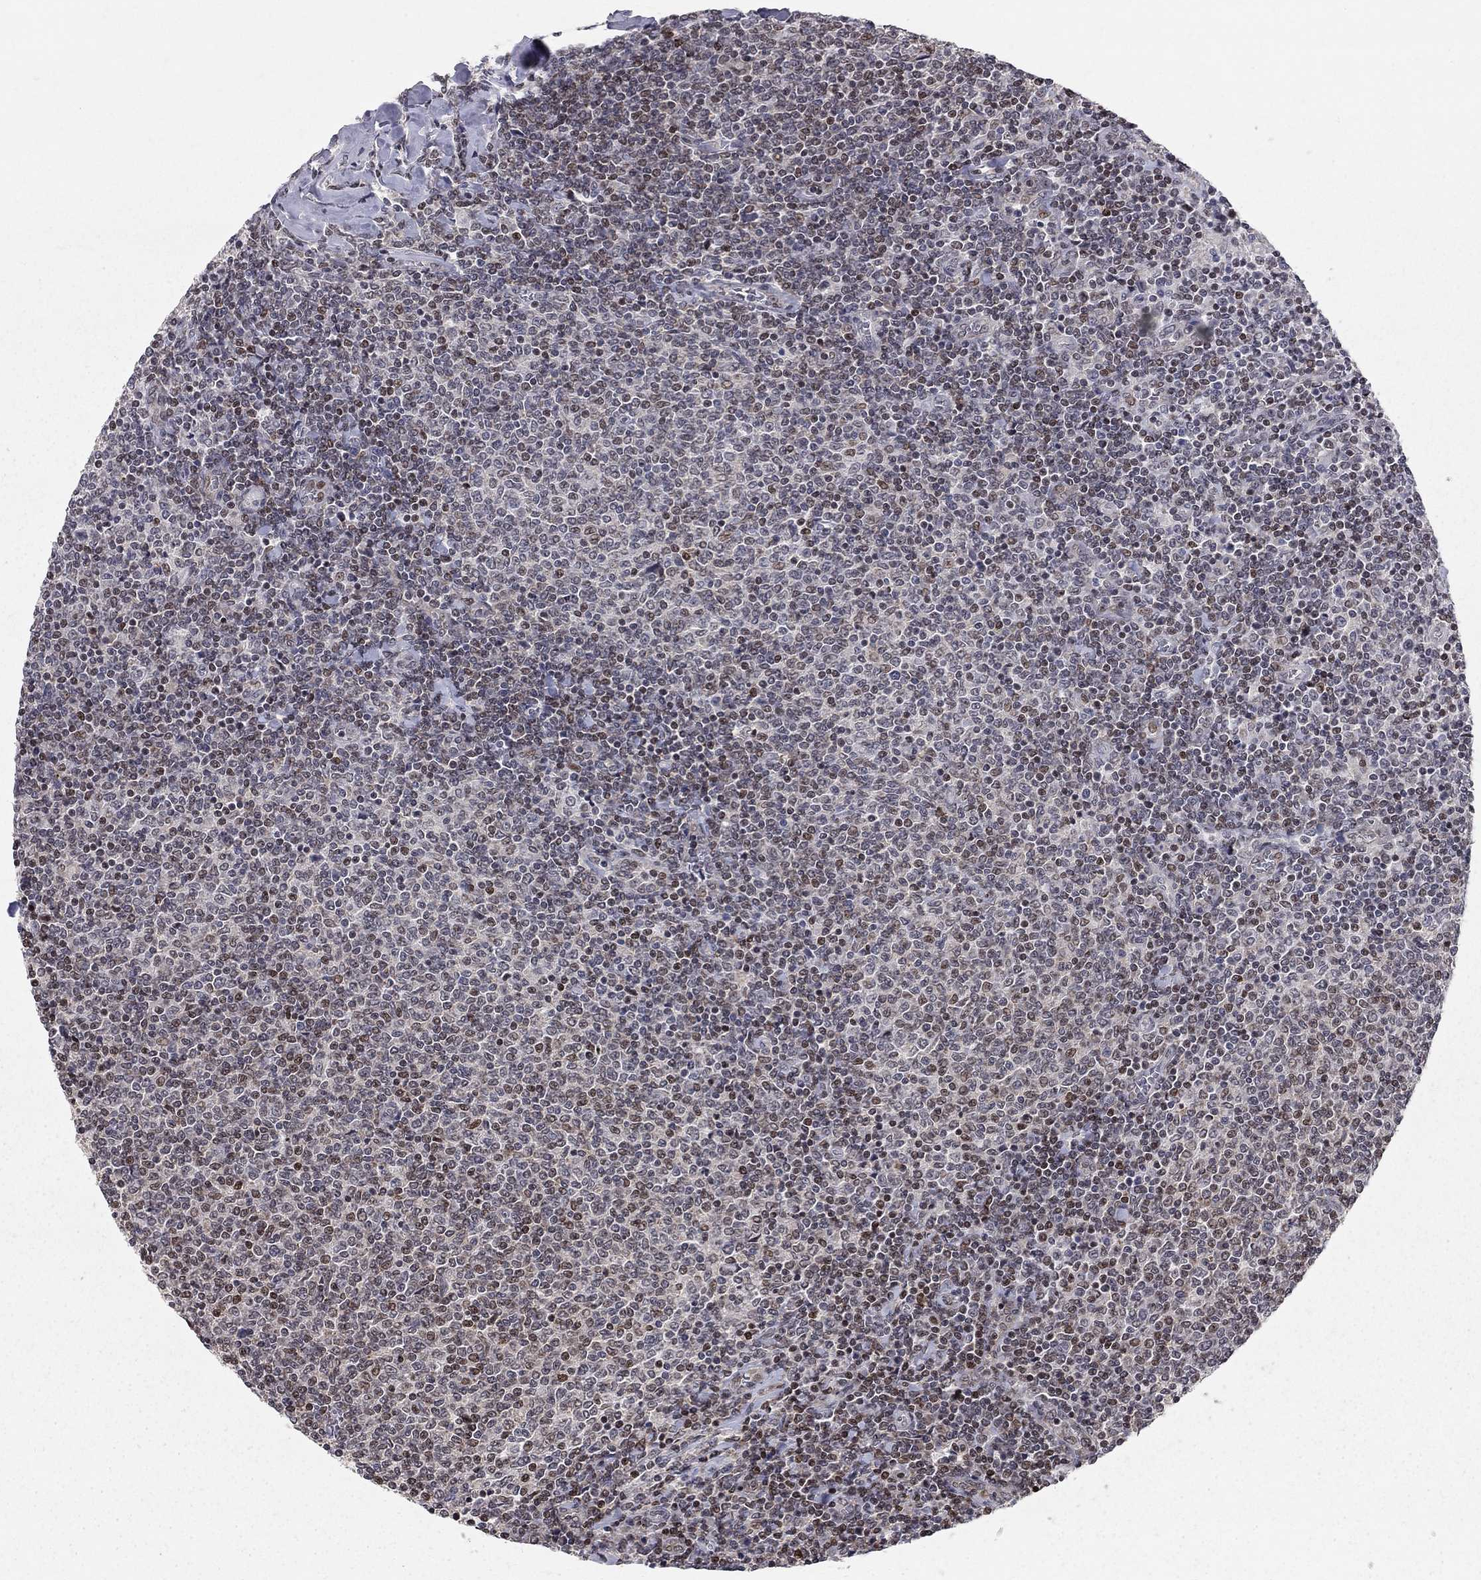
{"staining": {"intensity": "moderate", "quantity": "<25%", "location": "nuclear"}, "tissue": "lymphoma", "cell_type": "Tumor cells", "image_type": "cancer", "snomed": [{"axis": "morphology", "description": "Malignant lymphoma, non-Hodgkin's type, Low grade"}, {"axis": "topography", "description": "Lymph node"}], "caption": "High-power microscopy captured an immunohistochemistry image of lymphoma, revealing moderate nuclear positivity in approximately <25% of tumor cells.", "gene": "HDAC3", "patient": {"sex": "male", "age": 52}}